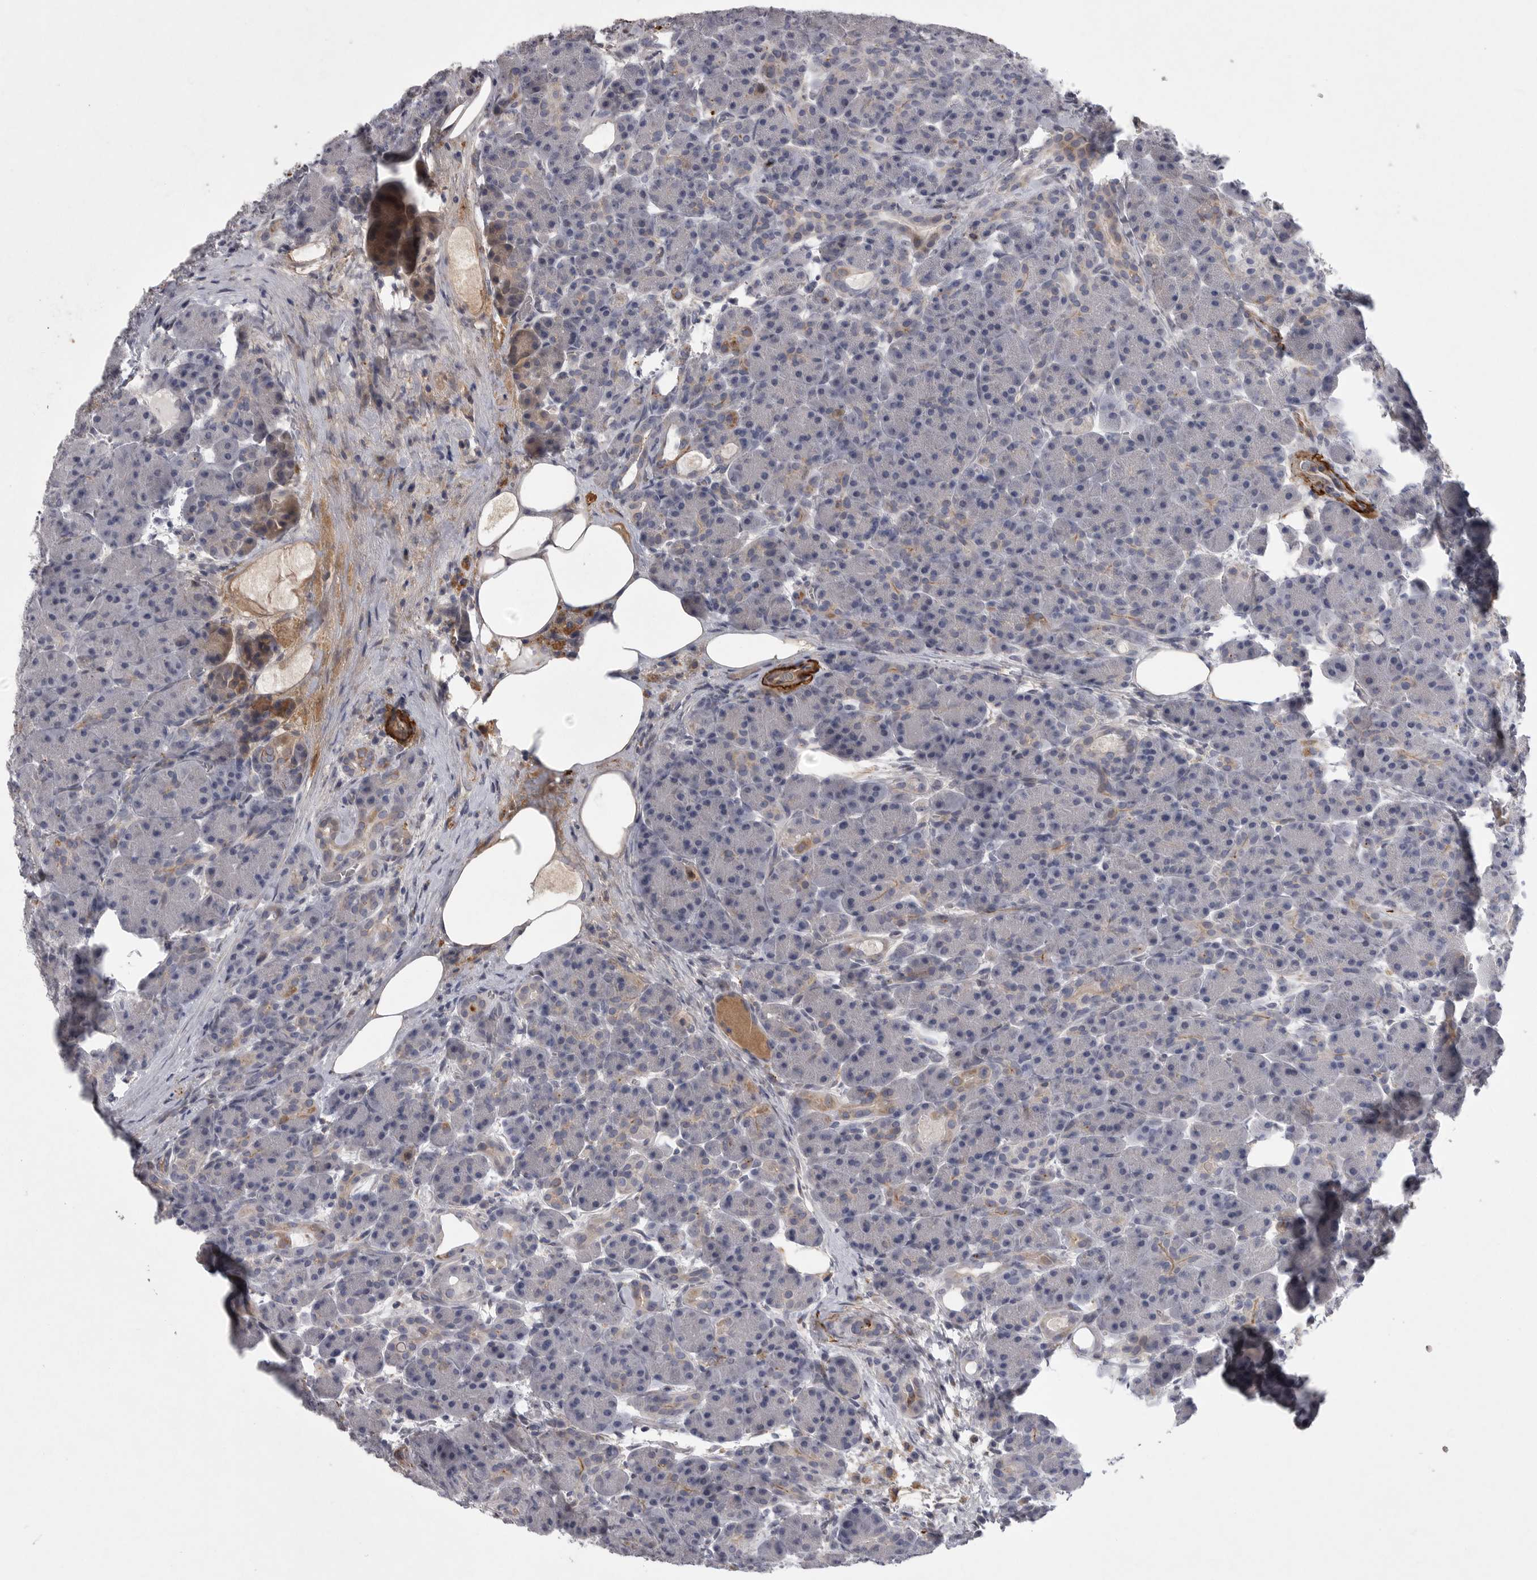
{"staining": {"intensity": "negative", "quantity": "none", "location": "none"}, "tissue": "pancreas", "cell_type": "Exocrine glandular cells", "image_type": "normal", "snomed": [{"axis": "morphology", "description": "Normal tissue, NOS"}, {"axis": "topography", "description": "Pancreas"}], "caption": "Immunohistochemistry of normal human pancreas shows no positivity in exocrine glandular cells.", "gene": "CRP", "patient": {"sex": "male", "age": 63}}